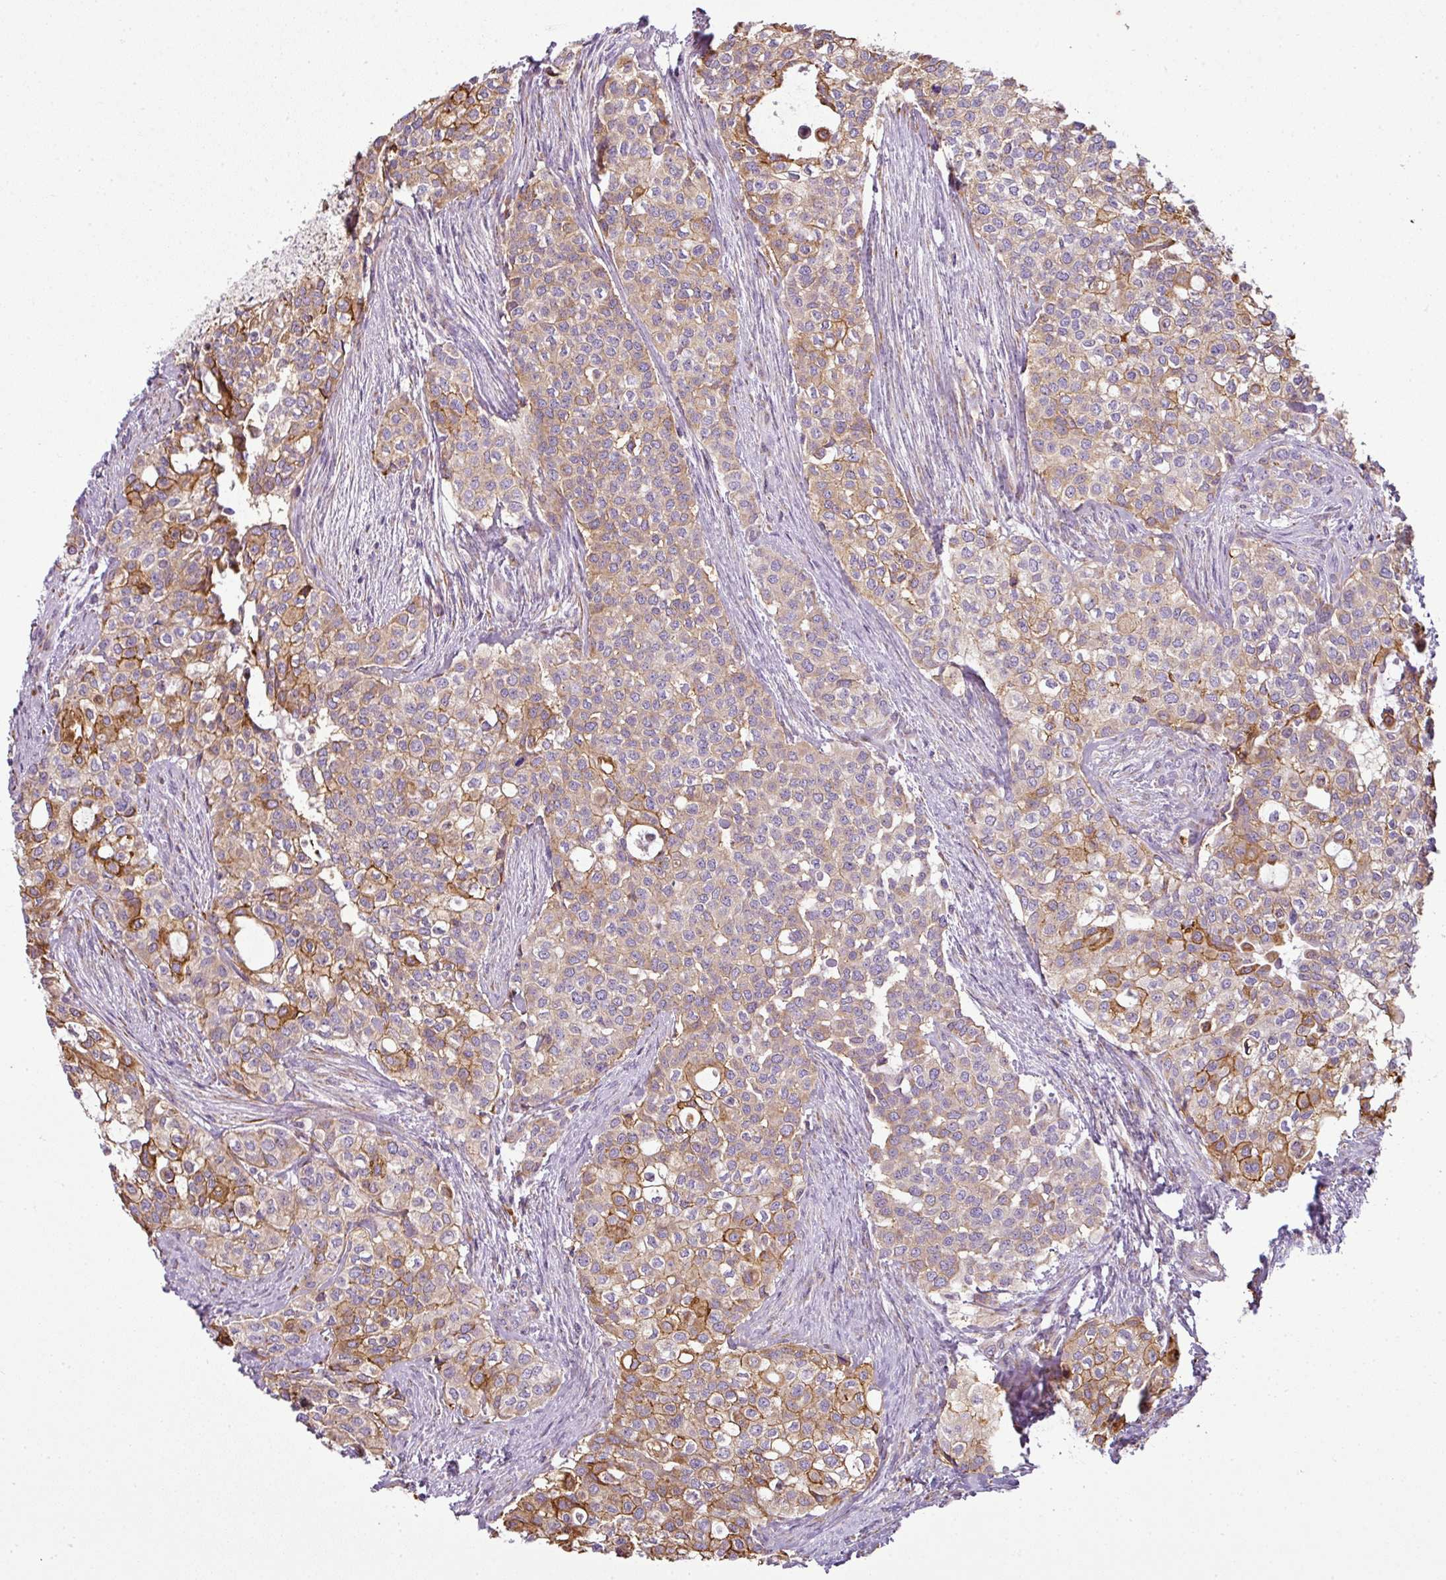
{"staining": {"intensity": "moderate", "quantity": ">75%", "location": "cytoplasmic/membranous"}, "tissue": "head and neck cancer", "cell_type": "Tumor cells", "image_type": "cancer", "snomed": [{"axis": "morphology", "description": "Adenocarcinoma, NOS"}, {"axis": "topography", "description": "Head-Neck"}], "caption": "Immunohistochemistry (DAB) staining of head and neck cancer displays moderate cytoplasmic/membranous protein positivity in approximately >75% of tumor cells. (DAB (3,3'-diaminobenzidine) = brown stain, brightfield microscopy at high magnification).", "gene": "ANKRD18A", "patient": {"sex": "male", "age": 81}}